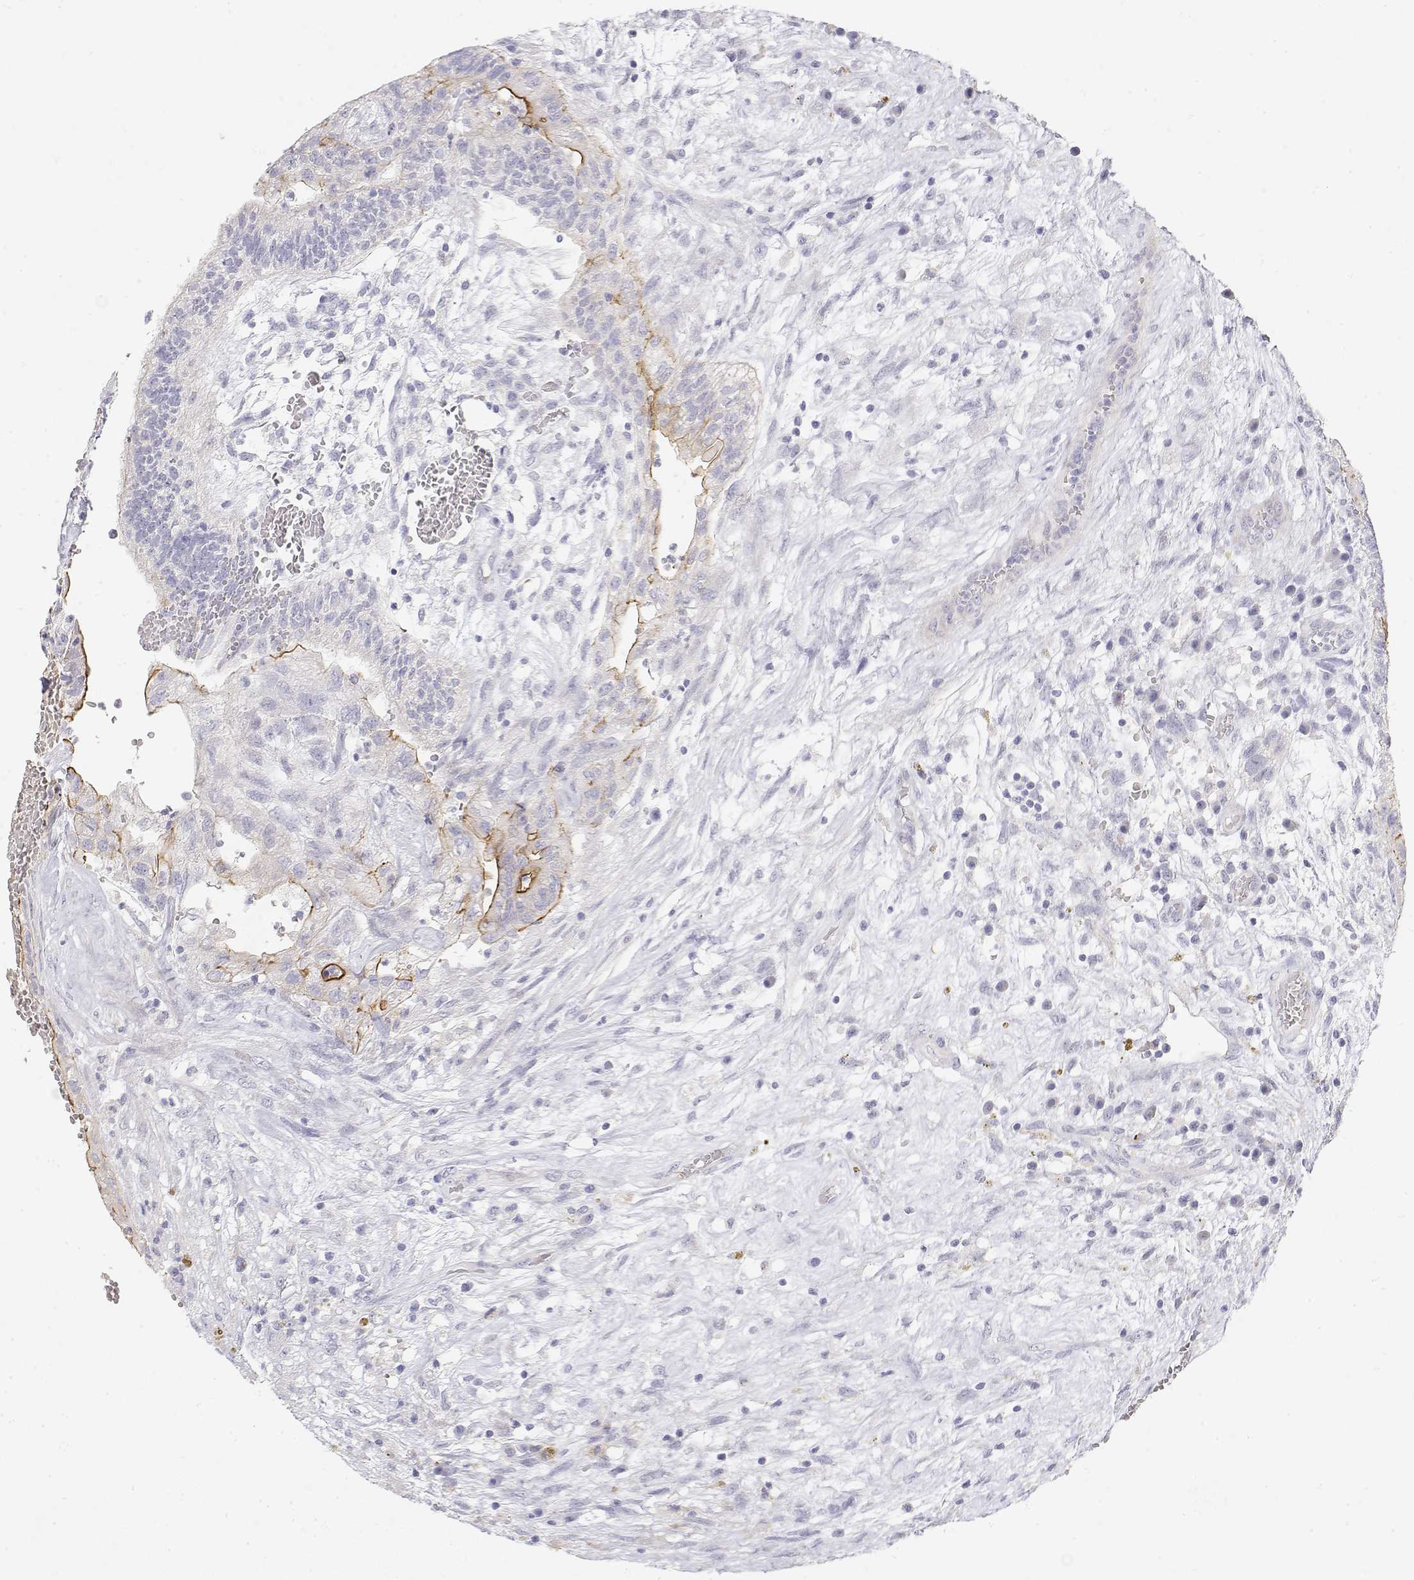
{"staining": {"intensity": "moderate", "quantity": "<25%", "location": "cytoplasmic/membranous"}, "tissue": "testis cancer", "cell_type": "Tumor cells", "image_type": "cancer", "snomed": [{"axis": "morphology", "description": "Normal tissue, NOS"}, {"axis": "morphology", "description": "Carcinoma, Embryonal, NOS"}, {"axis": "topography", "description": "Testis"}], "caption": "A photomicrograph showing moderate cytoplasmic/membranous expression in approximately <25% of tumor cells in testis cancer, as visualized by brown immunohistochemical staining.", "gene": "MISP", "patient": {"sex": "male", "age": 32}}